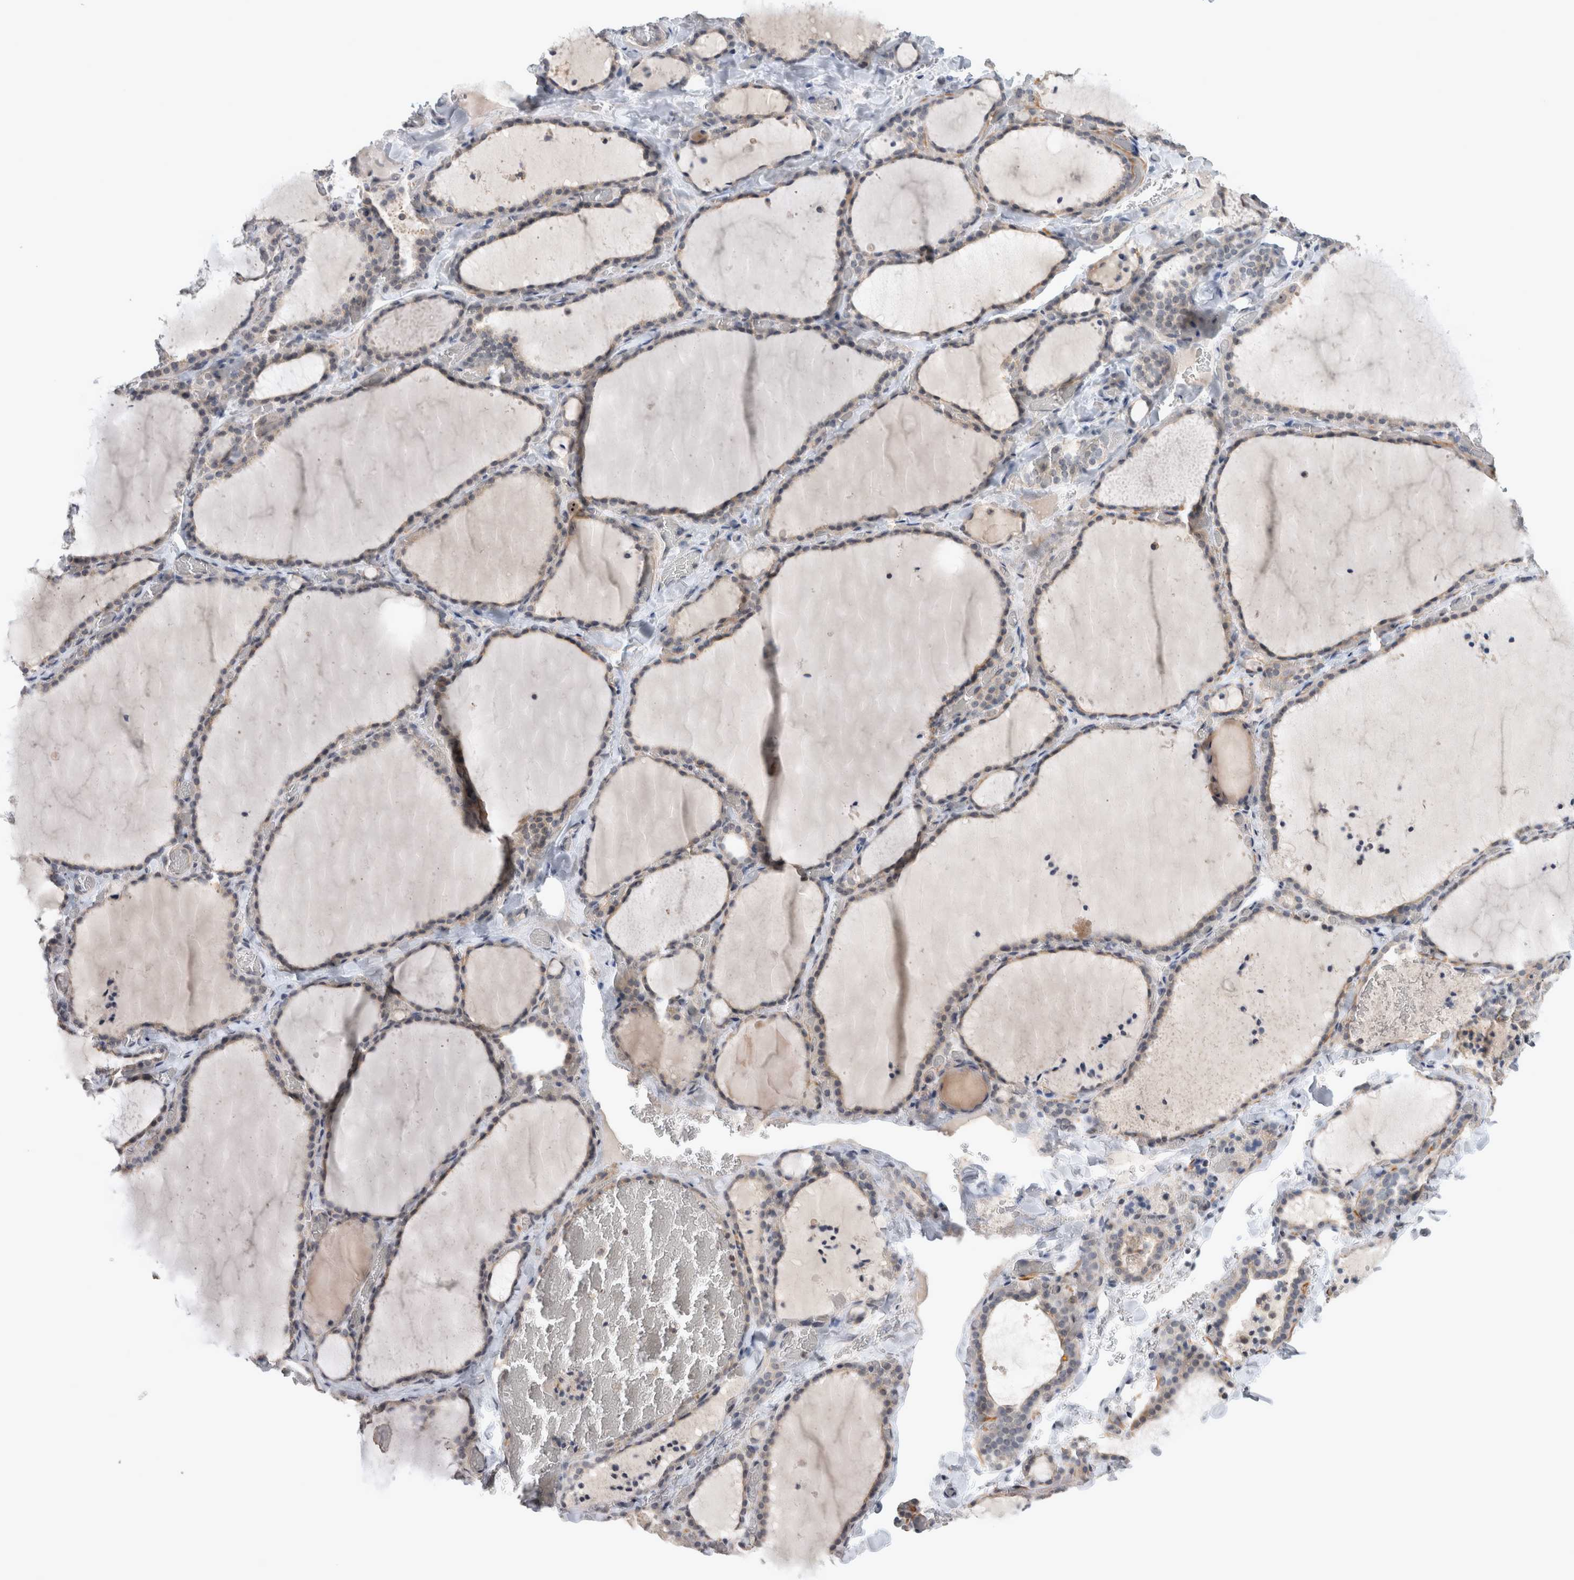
{"staining": {"intensity": "weak", "quantity": "<25%", "location": "cytoplasmic/membranous"}, "tissue": "thyroid gland", "cell_type": "Glandular cells", "image_type": "normal", "snomed": [{"axis": "morphology", "description": "Normal tissue, NOS"}, {"axis": "topography", "description": "Thyroid gland"}], "caption": "A high-resolution micrograph shows immunohistochemistry (IHC) staining of benign thyroid gland, which shows no significant staining in glandular cells. The staining is performed using DAB (3,3'-diaminobenzidine) brown chromogen with nuclei counter-stained in using hematoxylin.", "gene": "RBM28", "patient": {"sex": "female", "age": 22}}